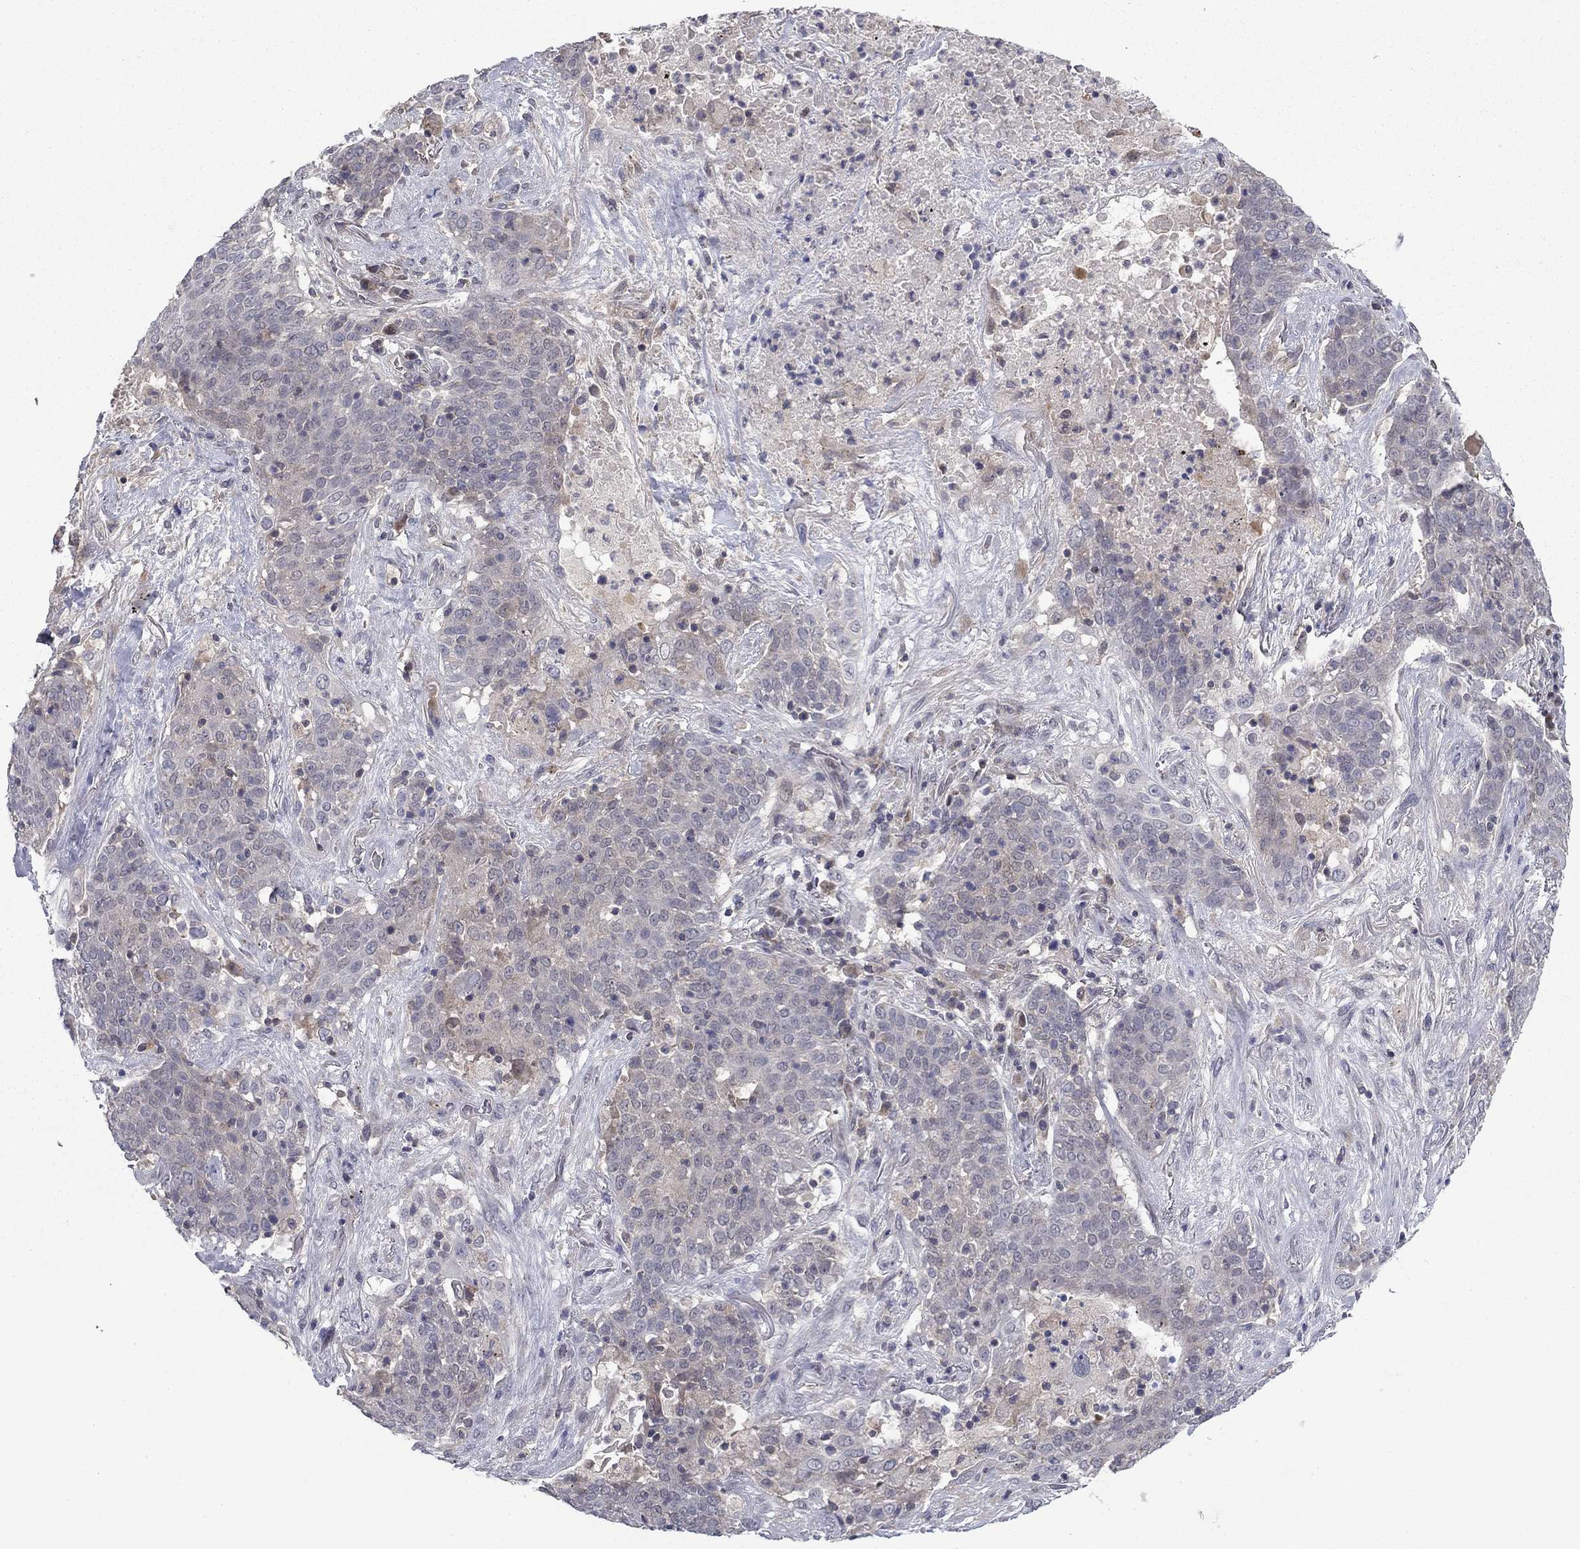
{"staining": {"intensity": "negative", "quantity": "none", "location": "none"}, "tissue": "lung cancer", "cell_type": "Tumor cells", "image_type": "cancer", "snomed": [{"axis": "morphology", "description": "Squamous cell carcinoma, NOS"}, {"axis": "topography", "description": "Lung"}], "caption": "Lung cancer stained for a protein using IHC shows no positivity tumor cells.", "gene": "GRHPR", "patient": {"sex": "male", "age": 82}}